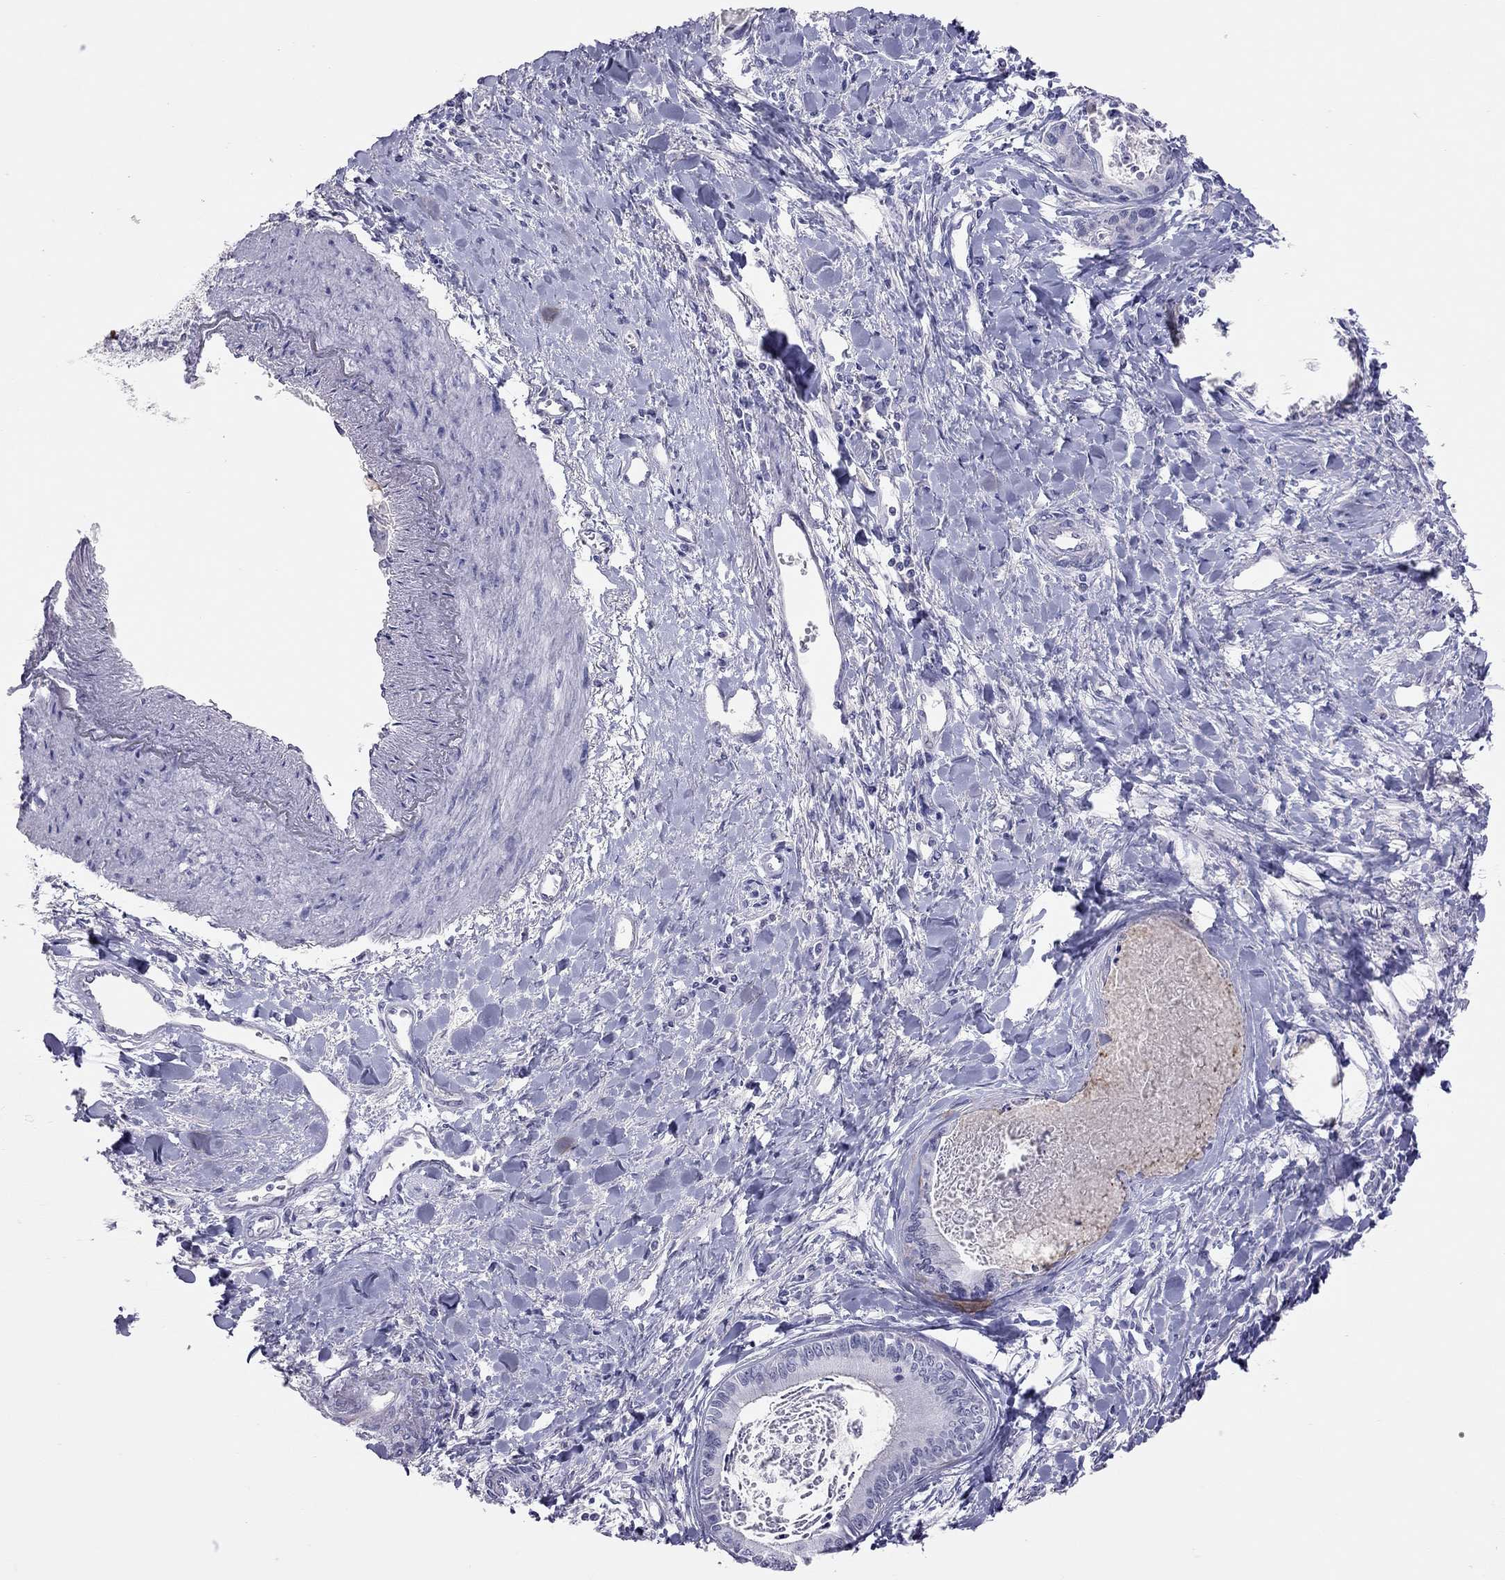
{"staining": {"intensity": "negative", "quantity": "none", "location": "none"}, "tissue": "liver cancer", "cell_type": "Tumor cells", "image_type": "cancer", "snomed": [{"axis": "morphology", "description": "Cholangiocarcinoma"}, {"axis": "topography", "description": "Liver"}], "caption": "This is a image of IHC staining of liver cancer (cholangiocarcinoma), which shows no expression in tumor cells.", "gene": "JHY", "patient": {"sex": "male", "age": 66}}